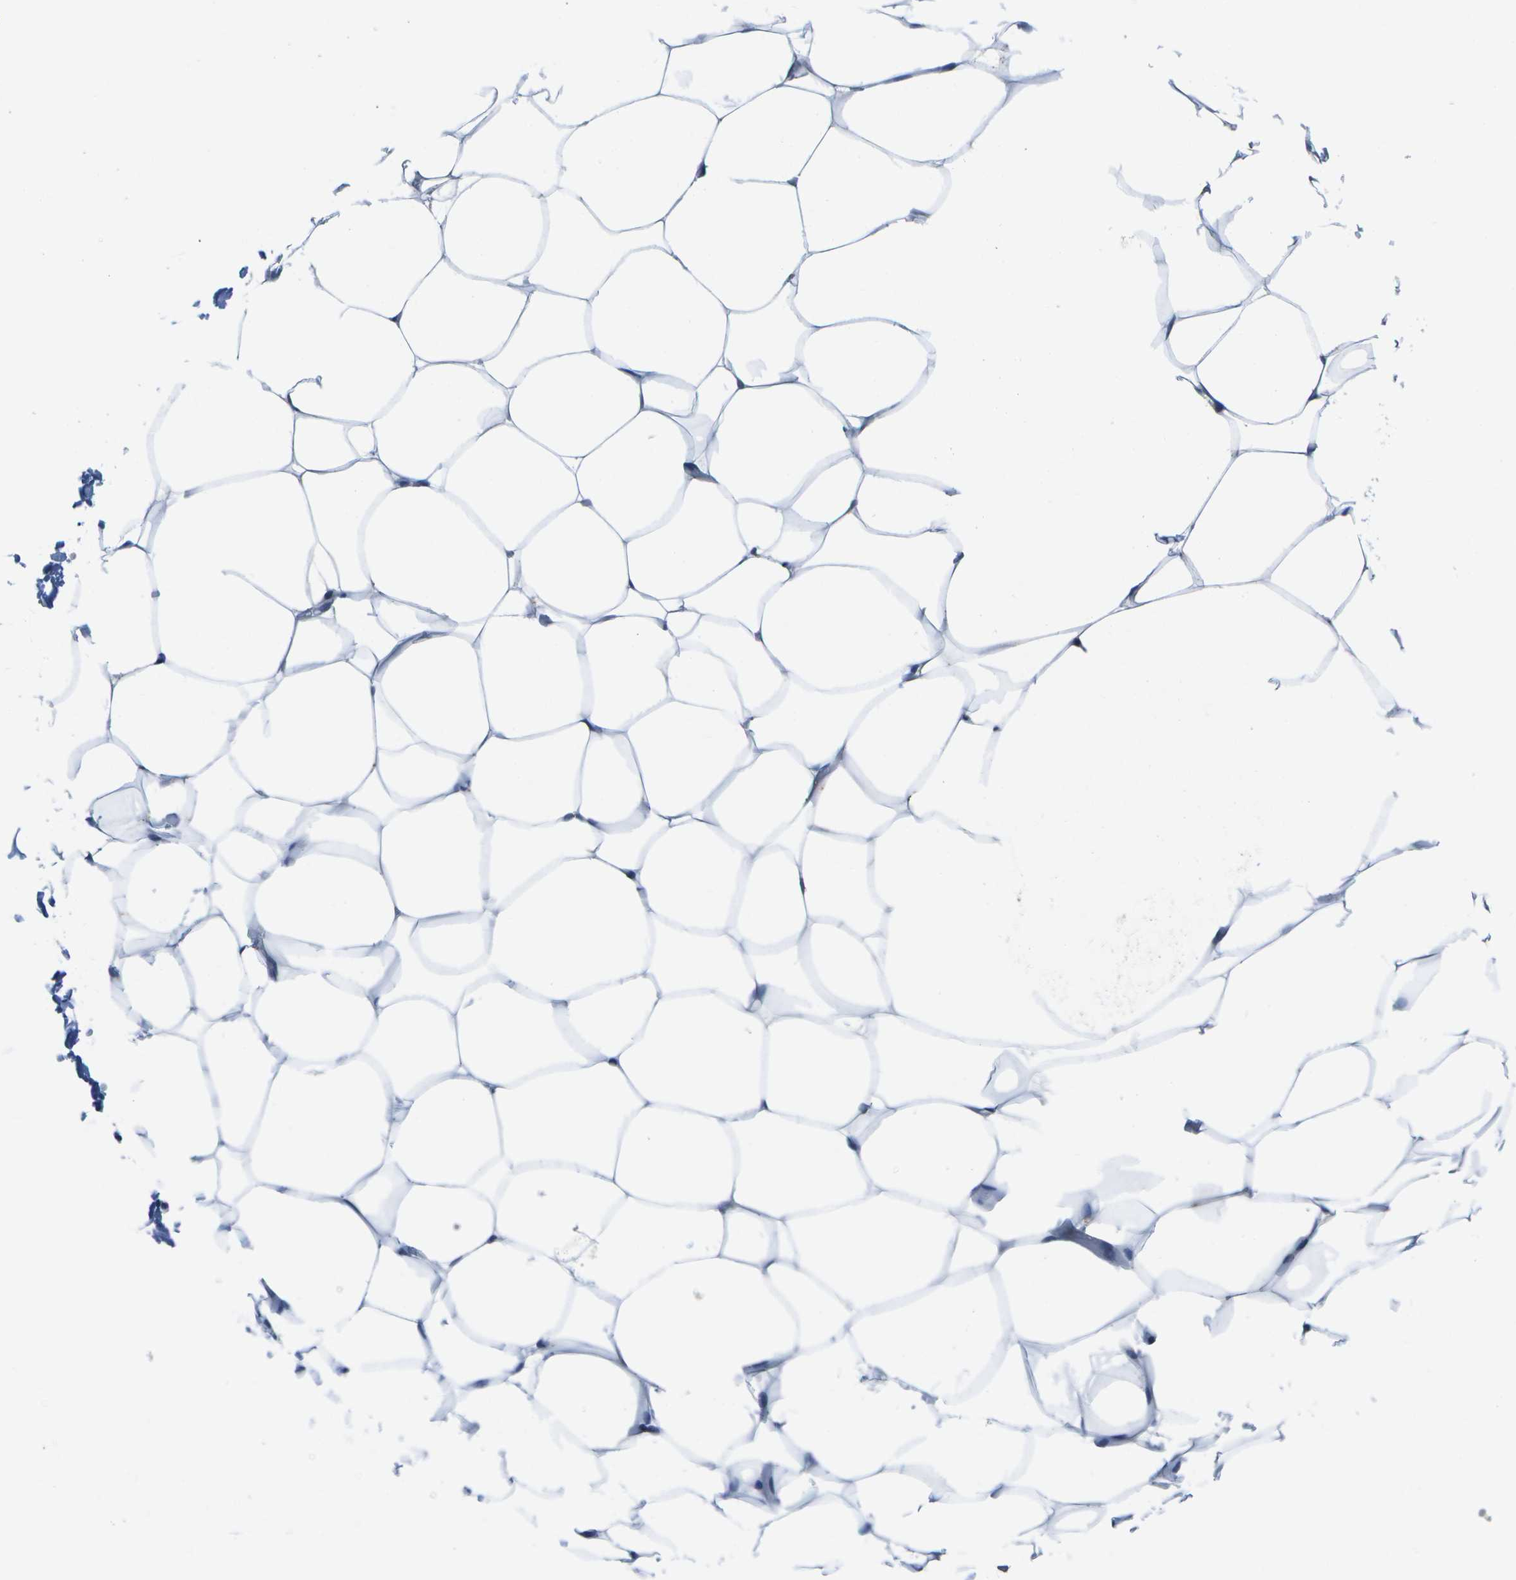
{"staining": {"intensity": "negative", "quantity": "none", "location": "none"}, "tissue": "adipose tissue", "cell_type": "Adipocytes", "image_type": "normal", "snomed": [{"axis": "morphology", "description": "Normal tissue, NOS"}, {"axis": "topography", "description": "Breast"}, {"axis": "topography", "description": "Adipose tissue"}], "caption": "Immunohistochemistry micrograph of unremarkable adipose tissue: adipose tissue stained with DAB (3,3'-diaminobenzidine) reveals no significant protein staining in adipocytes. (Stains: DAB (3,3'-diaminobenzidine) immunohistochemistry with hematoxylin counter stain, Microscopy: brightfield microscopy at high magnification).", "gene": "DCT", "patient": {"sex": "female", "age": 25}}